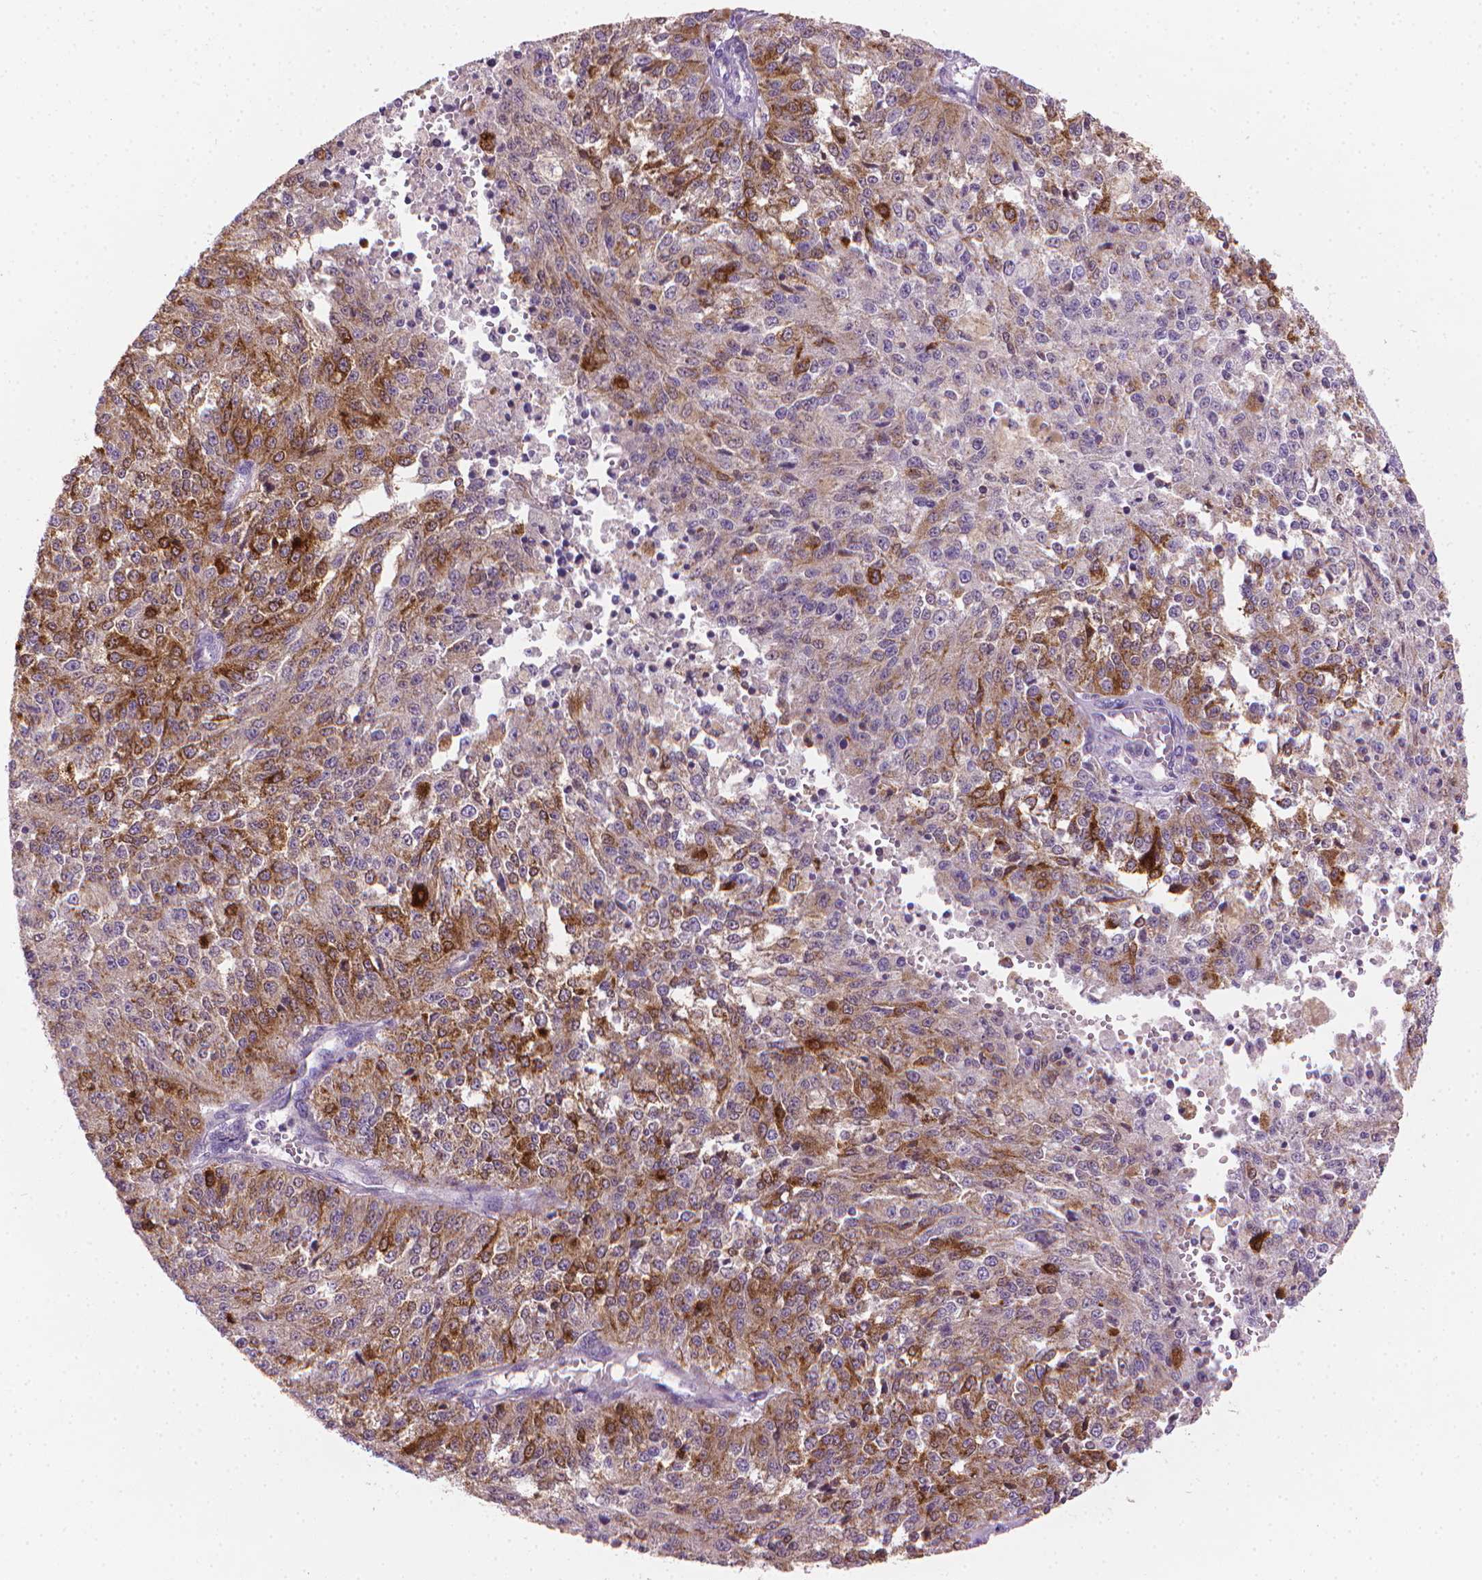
{"staining": {"intensity": "moderate", "quantity": ">75%", "location": "cytoplasmic/membranous"}, "tissue": "melanoma", "cell_type": "Tumor cells", "image_type": "cancer", "snomed": [{"axis": "morphology", "description": "Malignant melanoma, Metastatic site"}, {"axis": "topography", "description": "Lymph node"}], "caption": "Protein analysis of melanoma tissue shows moderate cytoplasmic/membranous positivity in about >75% of tumor cells.", "gene": "MLANA", "patient": {"sex": "female", "age": 64}}